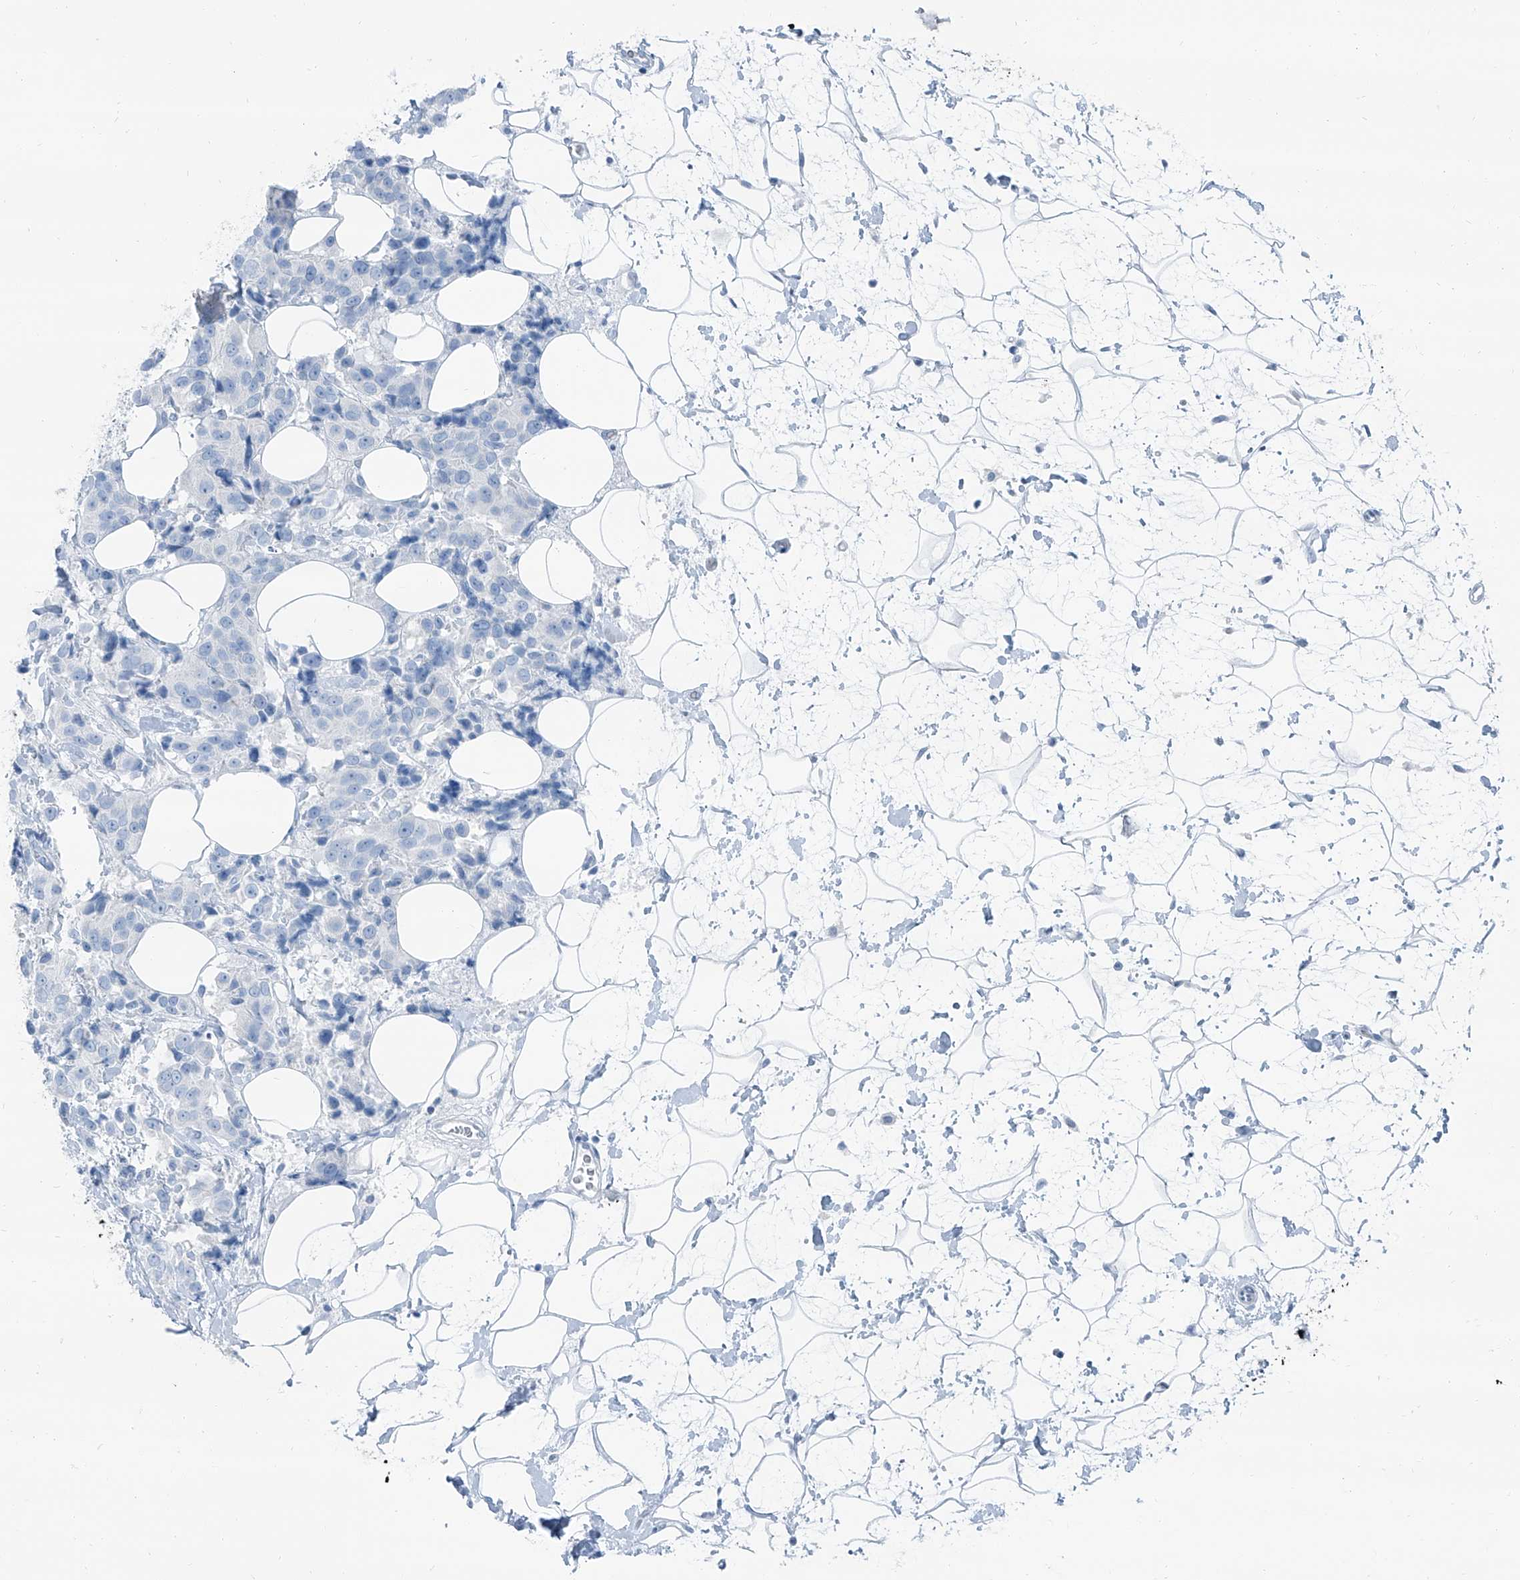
{"staining": {"intensity": "negative", "quantity": "none", "location": "none"}, "tissue": "breast cancer", "cell_type": "Tumor cells", "image_type": "cancer", "snomed": [{"axis": "morphology", "description": "Normal tissue, NOS"}, {"axis": "morphology", "description": "Duct carcinoma"}, {"axis": "topography", "description": "Breast"}], "caption": "Human breast invasive ductal carcinoma stained for a protein using immunohistochemistry displays no staining in tumor cells.", "gene": "RGN", "patient": {"sex": "female", "age": 39}}